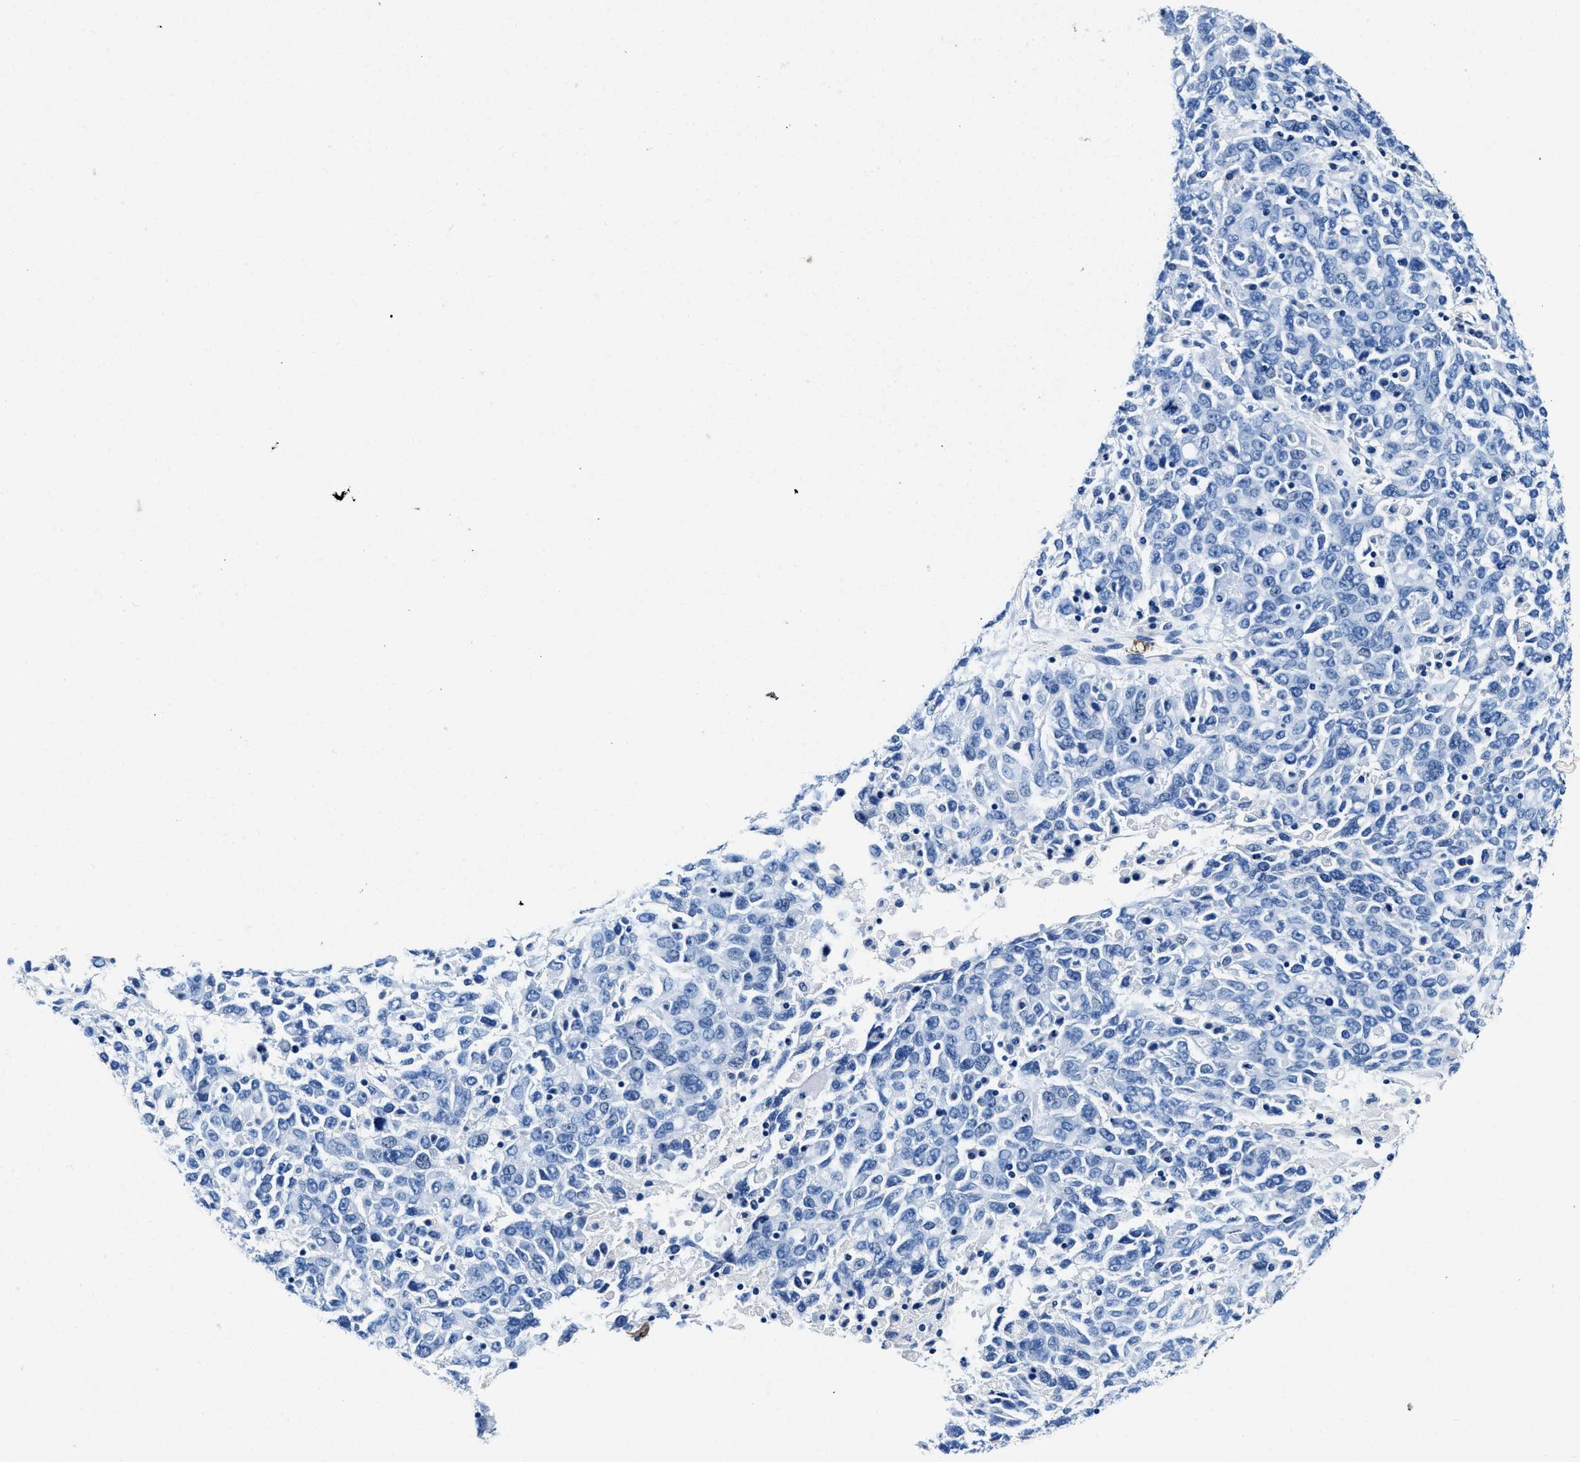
{"staining": {"intensity": "negative", "quantity": "none", "location": "none"}, "tissue": "ovarian cancer", "cell_type": "Tumor cells", "image_type": "cancer", "snomed": [{"axis": "morphology", "description": "Carcinoma, endometroid"}, {"axis": "topography", "description": "Ovary"}], "caption": "Immunohistochemistry of human endometroid carcinoma (ovarian) demonstrates no positivity in tumor cells.", "gene": "TEX261", "patient": {"sex": "female", "age": 62}}